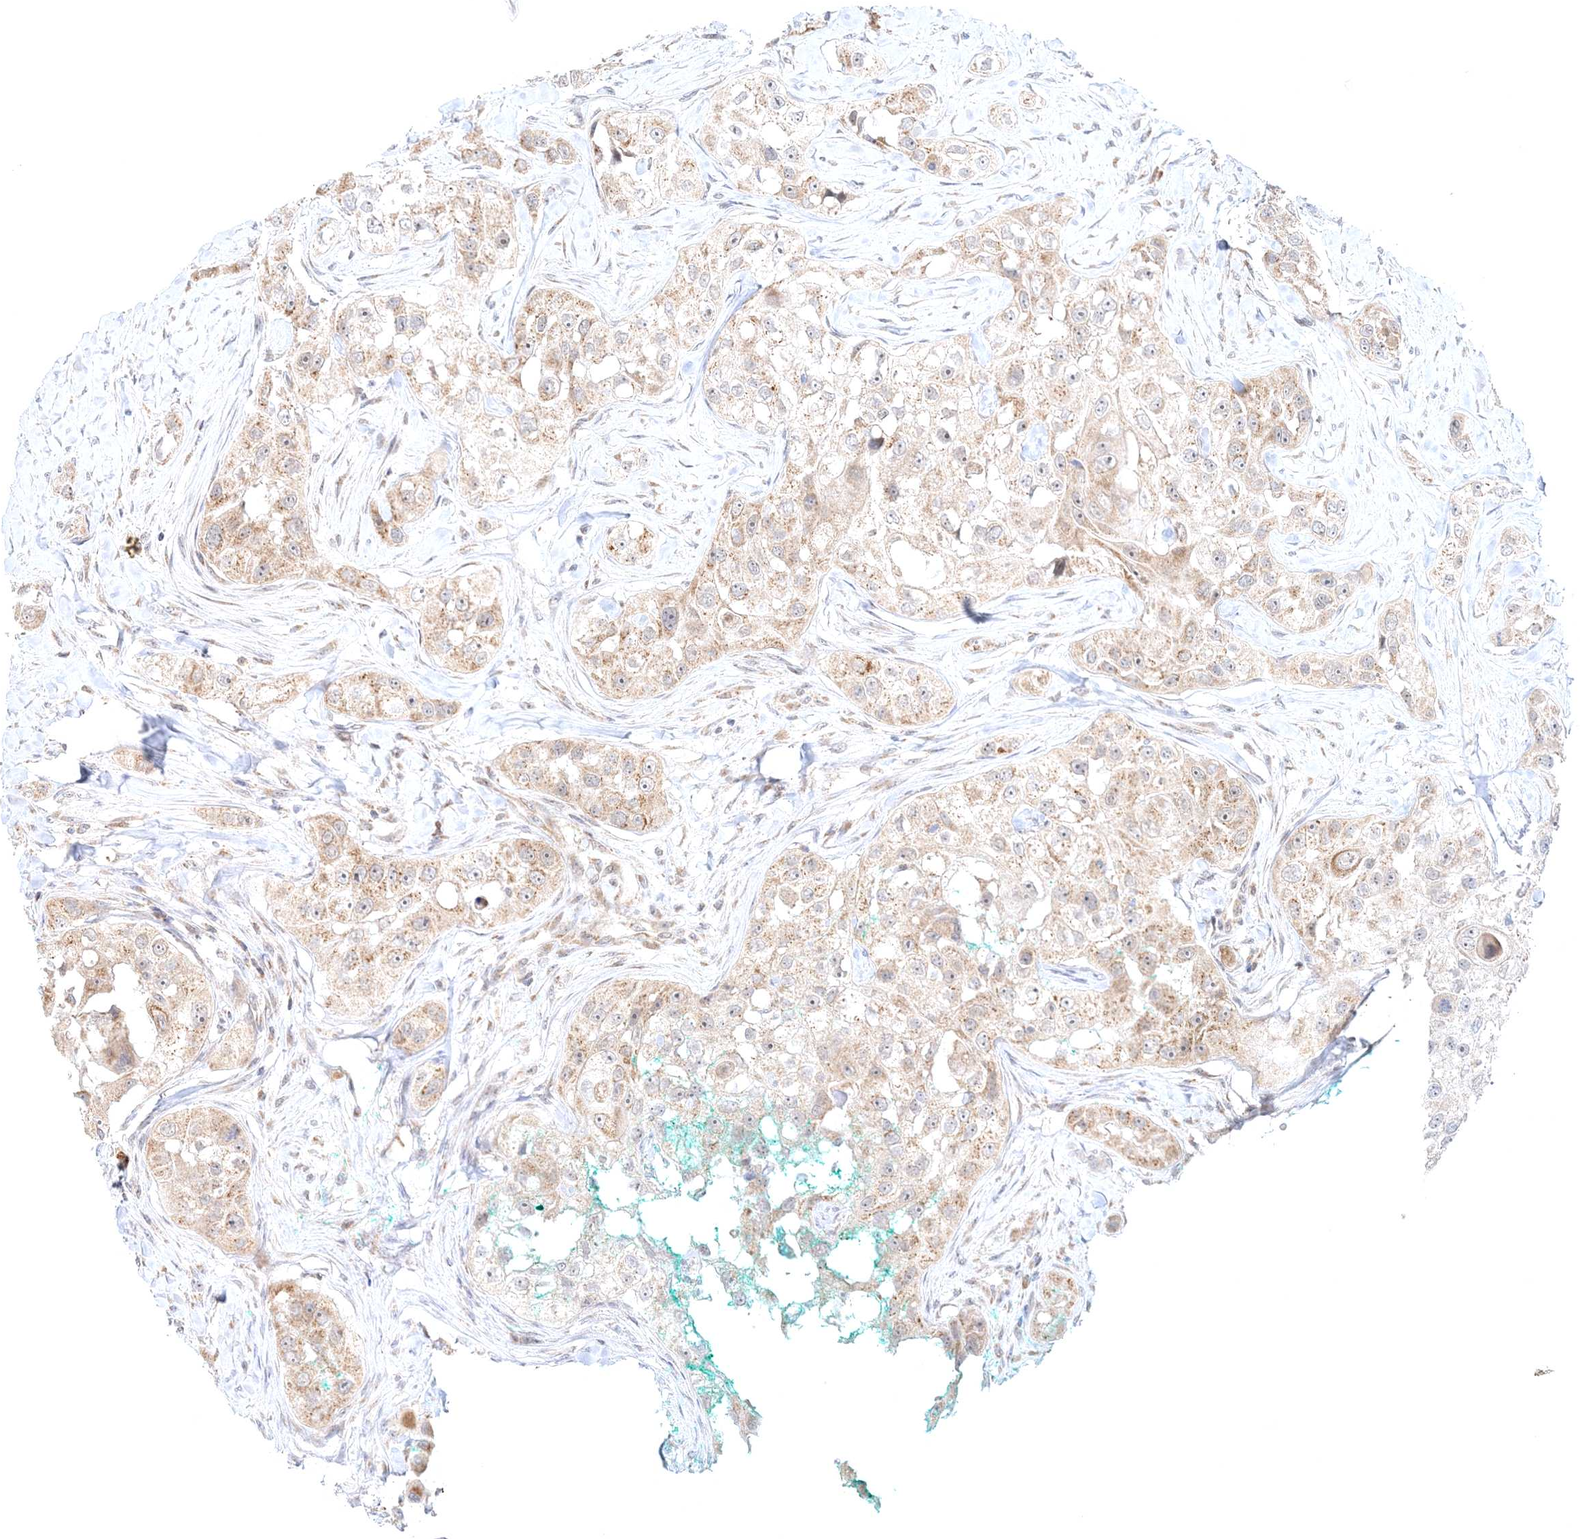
{"staining": {"intensity": "weak", "quantity": ">75%", "location": "cytoplasmic/membranous"}, "tissue": "head and neck cancer", "cell_type": "Tumor cells", "image_type": "cancer", "snomed": [{"axis": "morphology", "description": "Normal tissue, NOS"}, {"axis": "morphology", "description": "Squamous cell carcinoma, NOS"}, {"axis": "topography", "description": "Skeletal muscle"}, {"axis": "topography", "description": "Head-Neck"}], "caption": "The photomicrograph reveals immunohistochemical staining of squamous cell carcinoma (head and neck). There is weak cytoplasmic/membranous expression is present in about >75% of tumor cells.", "gene": "RNF150", "patient": {"sex": "male", "age": 51}}